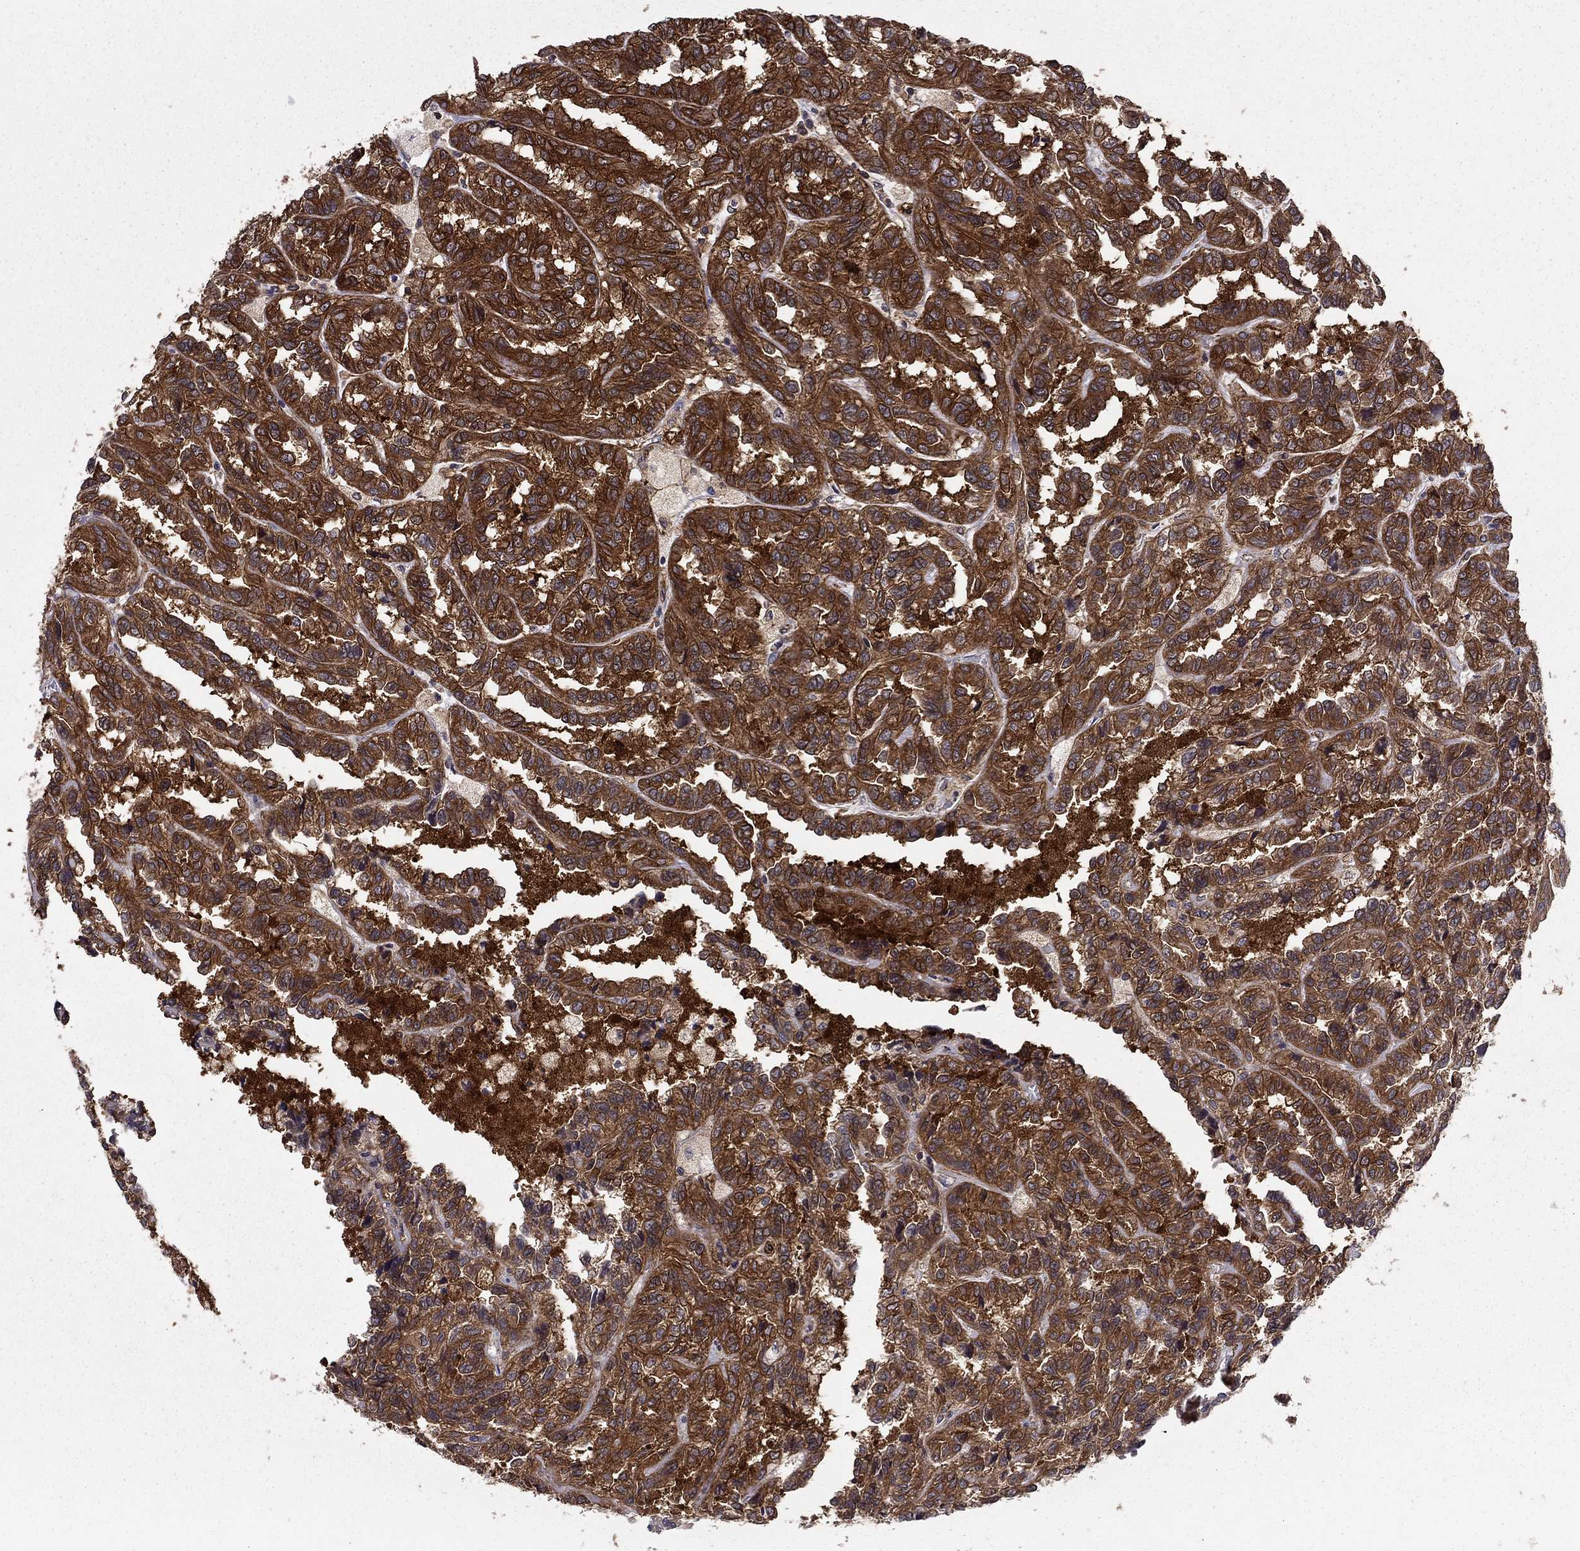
{"staining": {"intensity": "strong", "quantity": ">75%", "location": "cytoplasmic/membranous"}, "tissue": "renal cancer", "cell_type": "Tumor cells", "image_type": "cancer", "snomed": [{"axis": "morphology", "description": "Adenocarcinoma, NOS"}, {"axis": "topography", "description": "Kidney"}], "caption": "This is a histology image of immunohistochemistry (IHC) staining of renal cancer, which shows strong positivity in the cytoplasmic/membranous of tumor cells.", "gene": "SHMT1", "patient": {"sex": "male", "age": 79}}